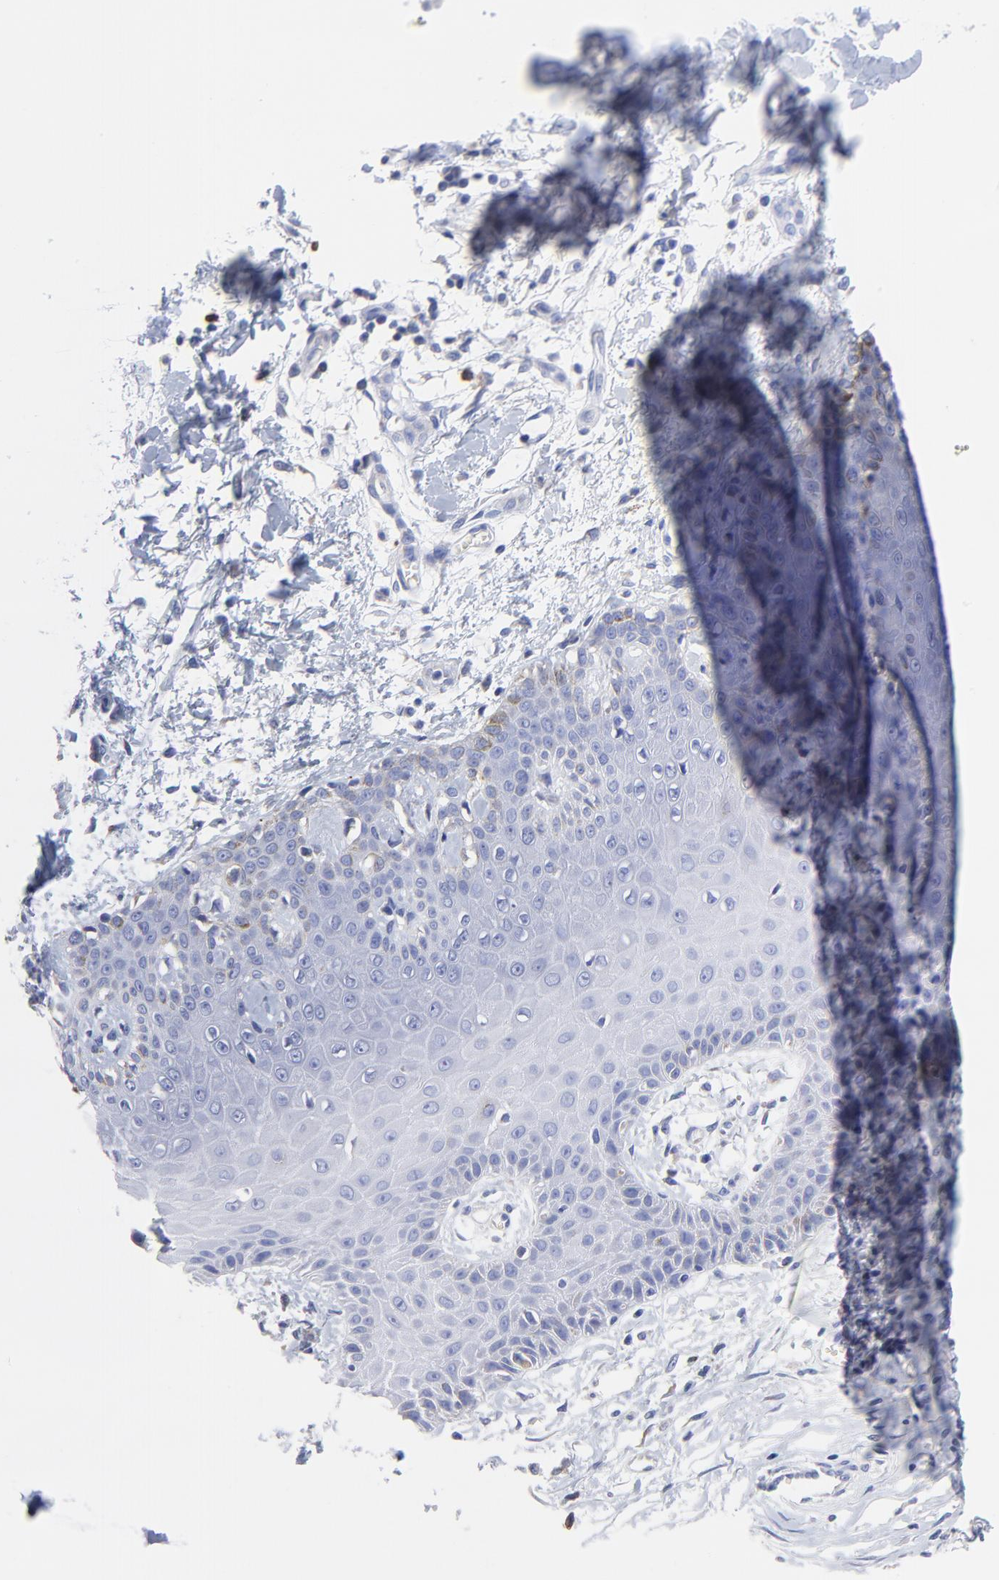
{"staining": {"intensity": "moderate", "quantity": "<25%", "location": "cytoplasmic/membranous"}, "tissue": "skin cancer", "cell_type": "Tumor cells", "image_type": "cancer", "snomed": [{"axis": "morphology", "description": "Basal cell carcinoma"}, {"axis": "topography", "description": "Skin"}], "caption": "Protein staining of skin cancer tissue shows moderate cytoplasmic/membranous positivity in about <25% of tumor cells. Ihc stains the protein in brown and the nuclei are stained blue.", "gene": "LAX1", "patient": {"sex": "male", "age": 67}}